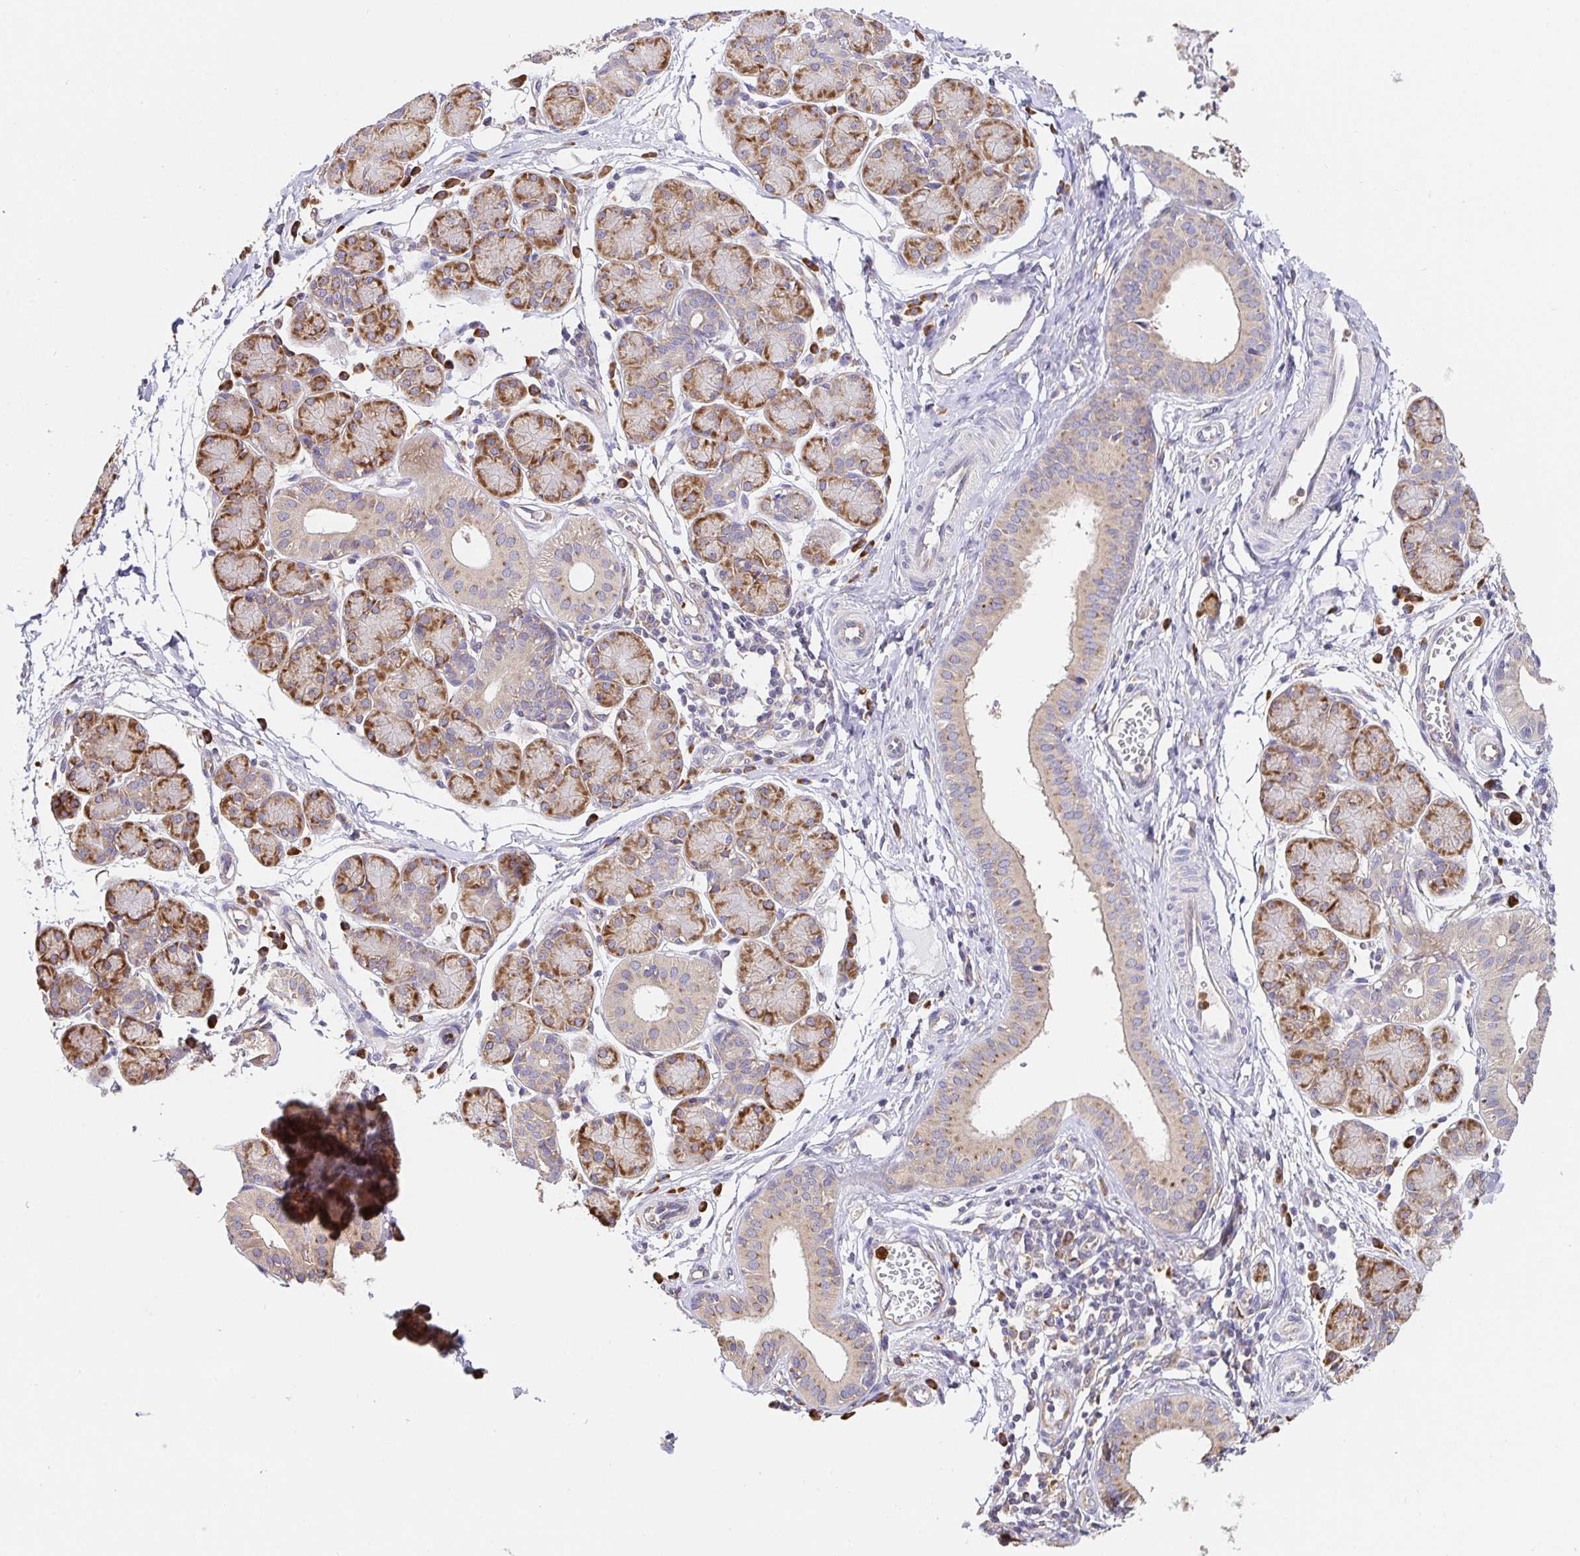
{"staining": {"intensity": "moderate", "quantity": "25%-75%", "location": "cytoplasmic/membranous"}, "tissue": "salivary gland", "cell_type": "Glandular cells", "image_type": "normal", "snomed": [{"axis": "morphology", "description": "Normal tissue, NOS"}, {"axis": "morphology", "description": "Inflammation, NOS"}, {"axis": "topography", "description": "Lymph node"}, {"axis": "topography", "description": "Salivary gland"}], "caption": "The histopathology image reveals a brown stain indicating the presence of a protein in the cytoplasmic/membranous of glandular cells in salivary gland. (Brightfield microscopy of DAB IHC at high magnification).", "gene": "PDPK1", "patient": {"sex": "male", "age": 3}}